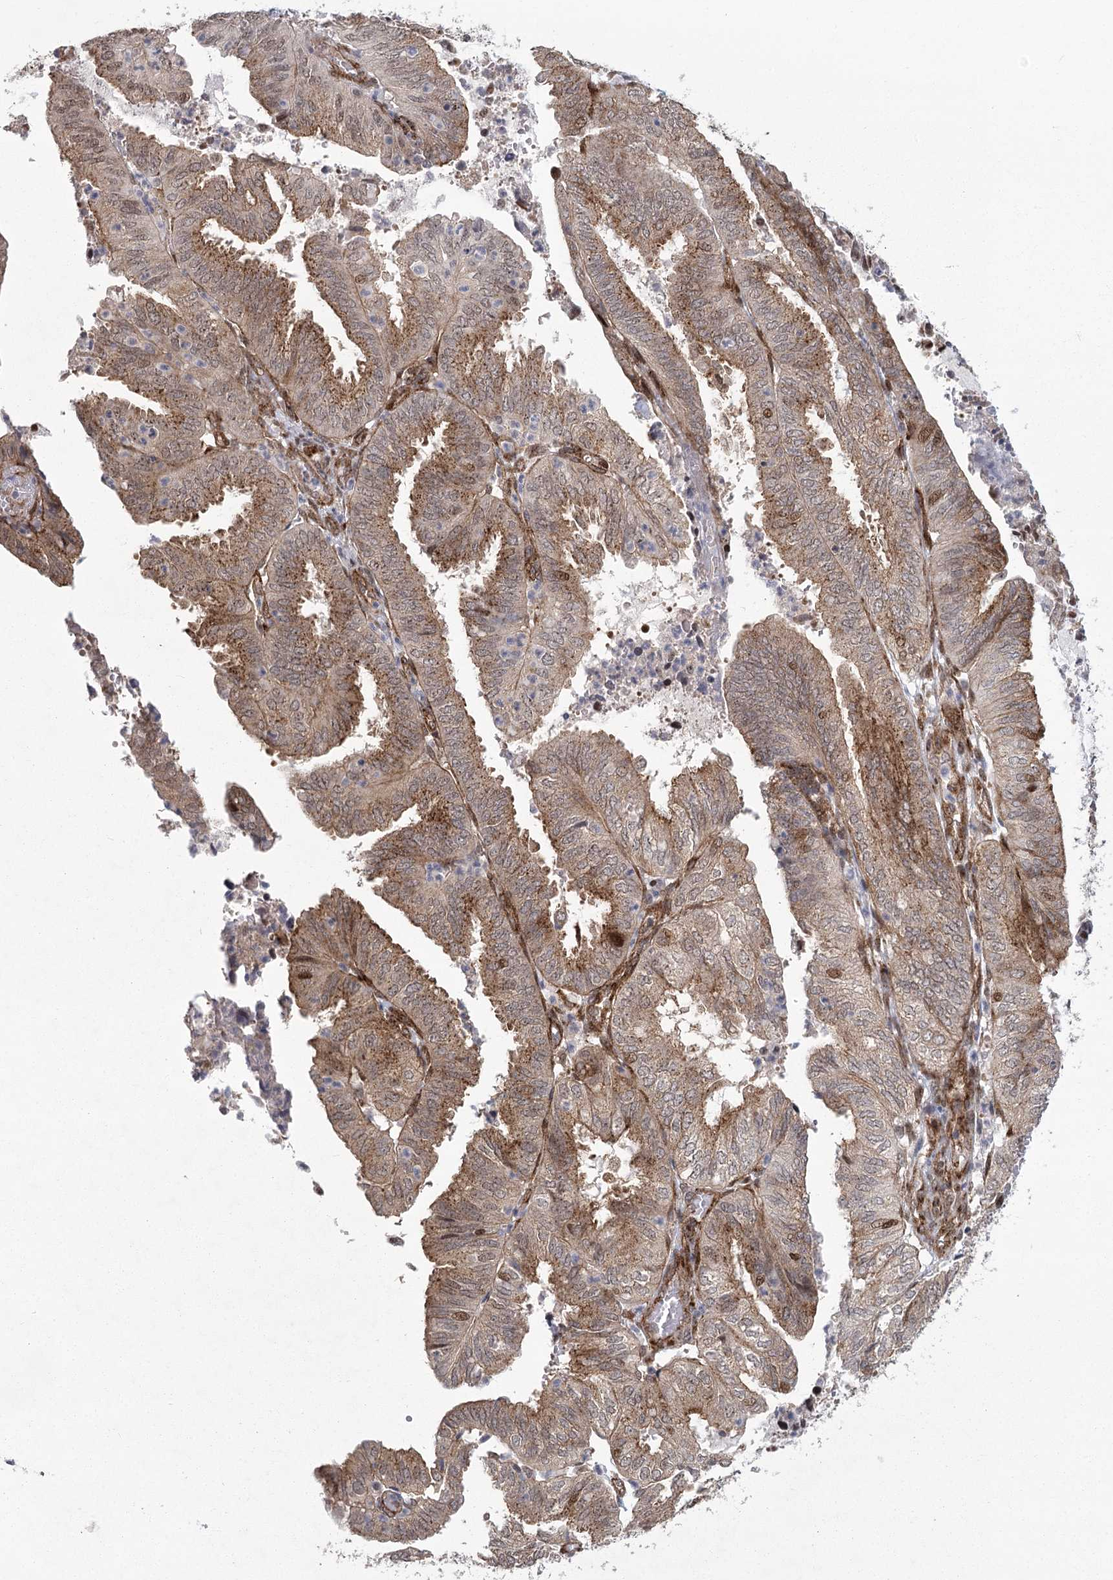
{"staining": {"intensity": "moderate", "quantity": ">75%", "location": "cytoplasmic/membranous,nuclear"}, "tissue": "endometrial cancer", "cell_type": "Tumor cells", "image_type": "cancer", "snomed": [{"axis": "morphology", "description": "Adenocarcinoma, NOS"}, {"axis": "topography", "description": "Uterus"}], "caption": "A brown stain labels moderate cytoplasmic/membranous and nuclear staining of a protein in human endometrial cancer (adenocarcinoma) tumor cells.", "gene": "PARM1", "patient": {"sex": "female", "age": 60}}